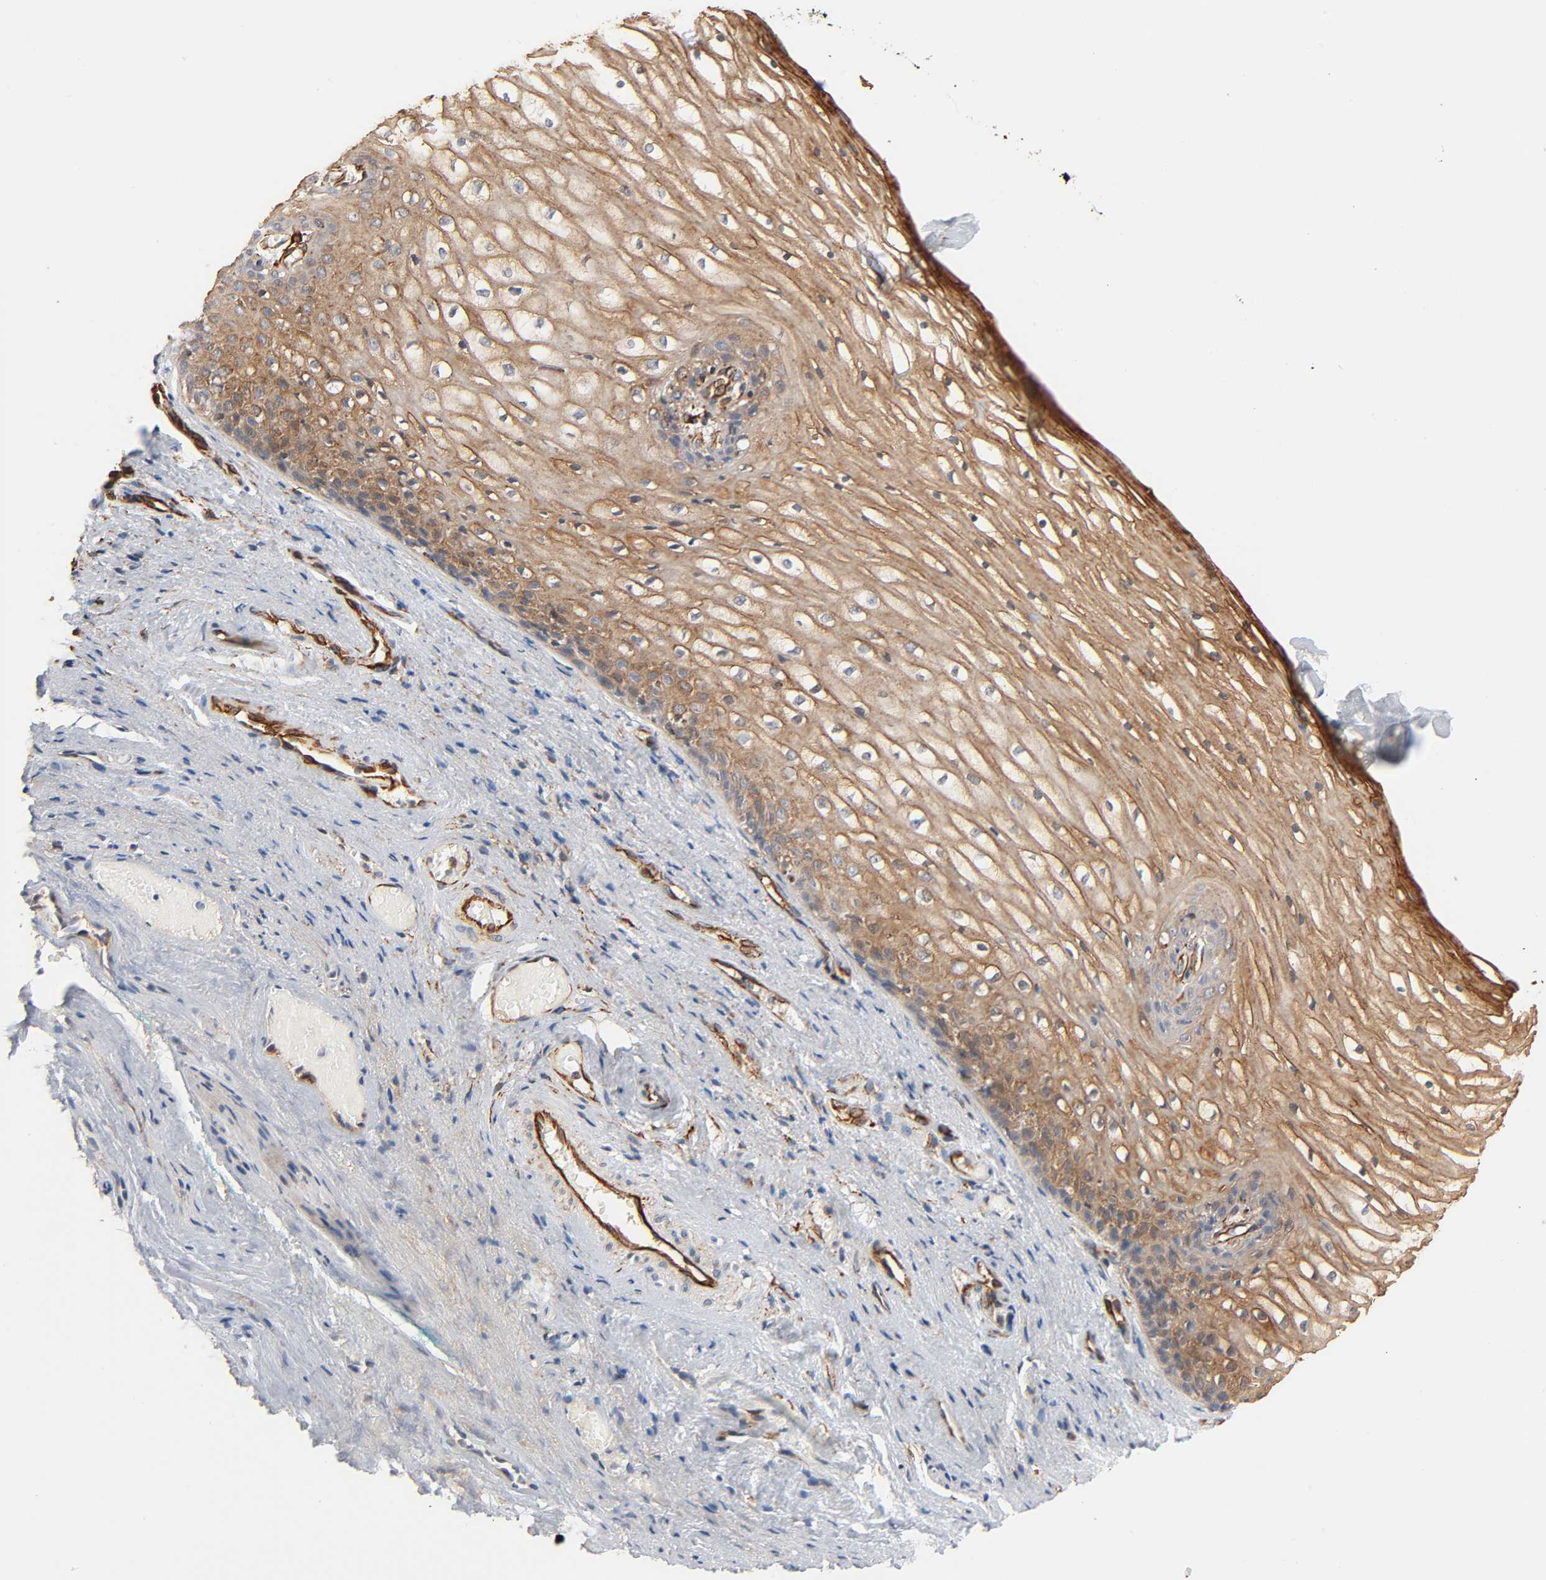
{"staining": {"intensity": "moderate", "quantity": ">75%", "location": "cytoplasmic/membranous"}, "tissue": "vagina", "cell_type": "Squamous epithelial cells", "image_type": "normal", "snomed": [{"axis": "morphology", "description": "Normal tissue, NOS"}, {"axis": "topography", "description": "Vagina"}], "caption": "Immunohistochemistry image of benign human vagina stained for a protein (brown), which shows medium levels of moderate cytoplasmic/membranous expression in approximately >75% of squamous epithelial cells.", "gene": "REEP5", "patient": {"sex": "female", "age": 34}}